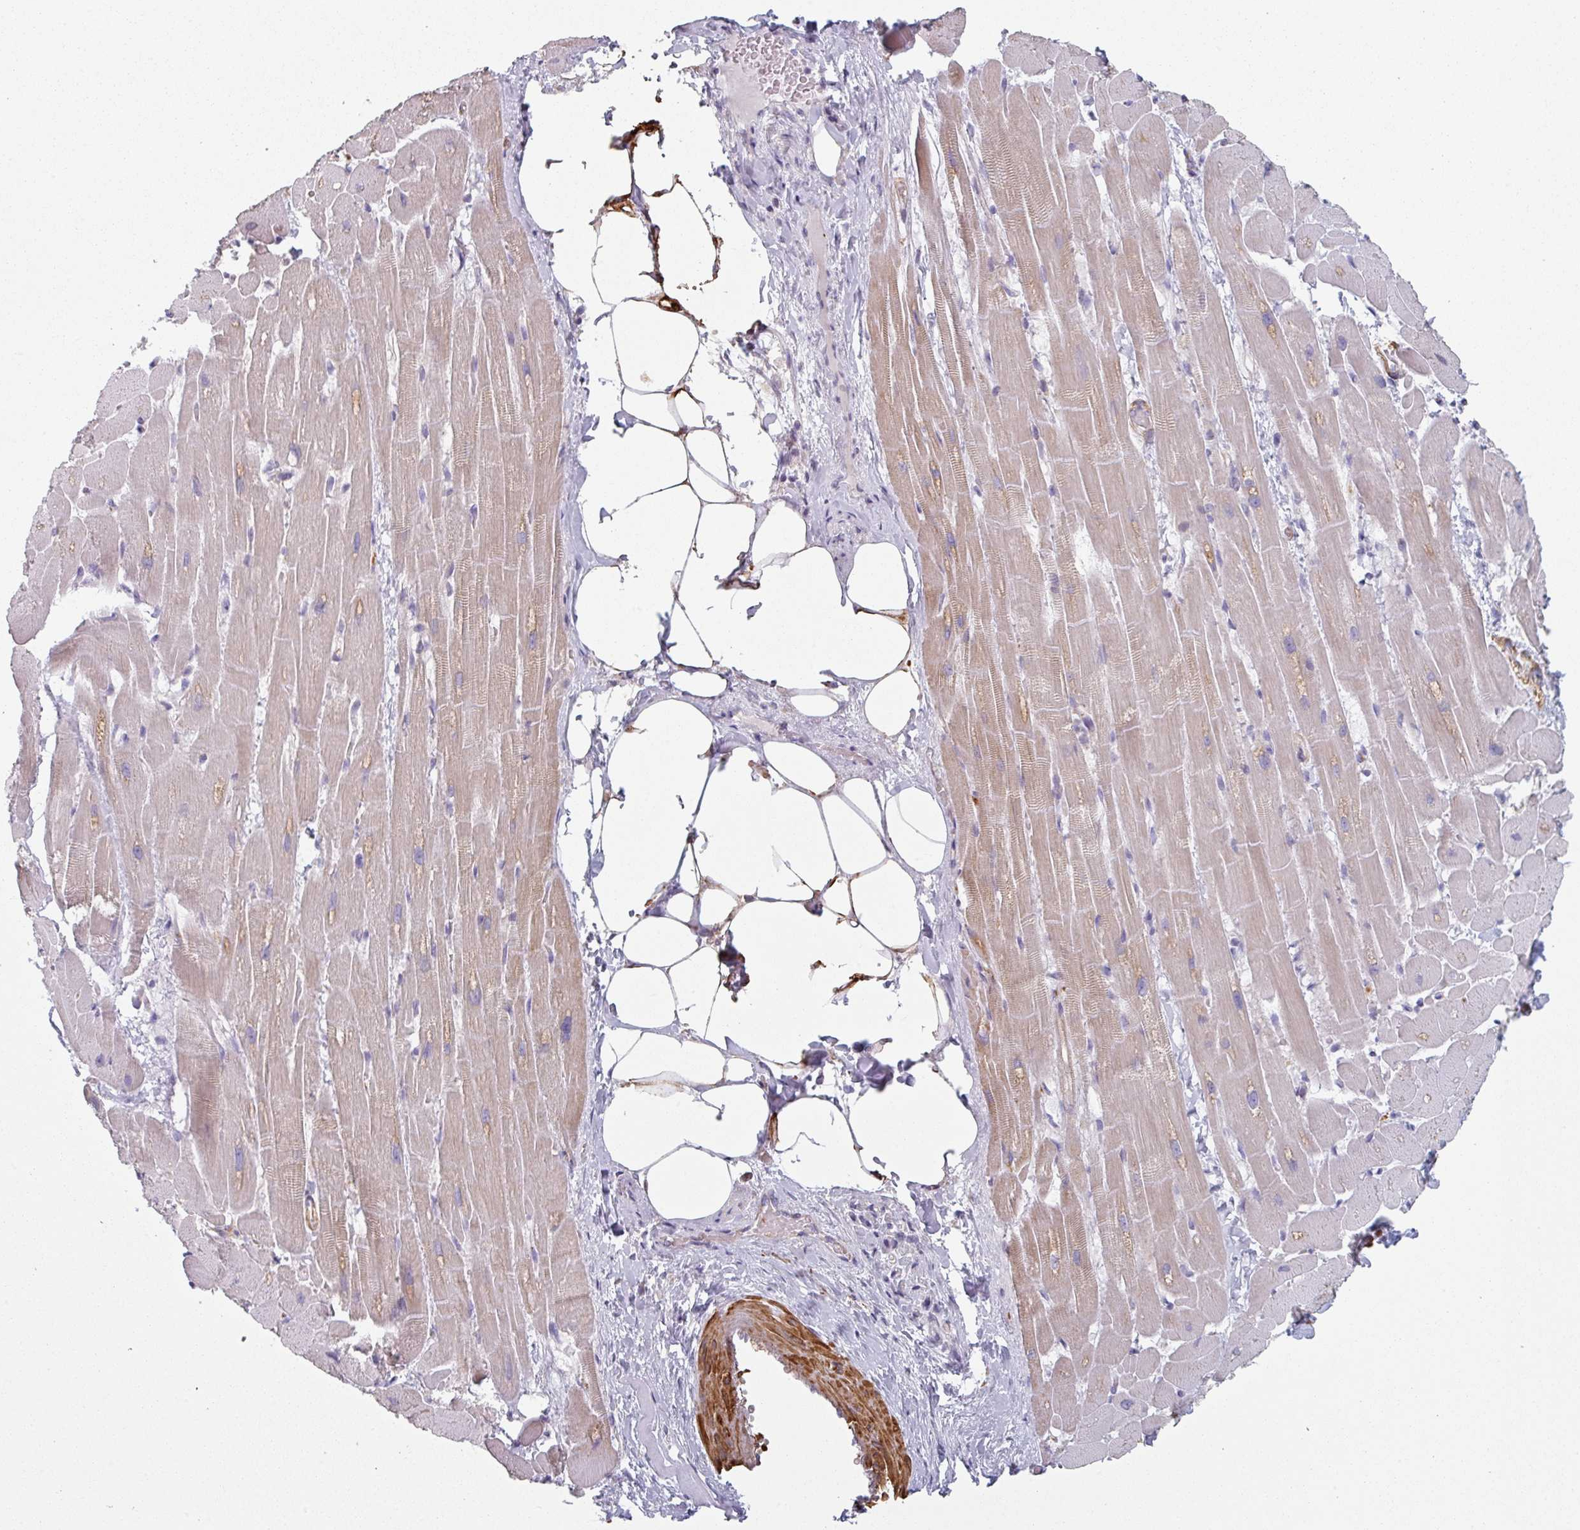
{"staining": {"intensity": "moderate", "quantity": "25%-75%", "location": "cytoplasmic/membranous"}, "tissue": "heart muscle", "cell_type": "Cardiomyocytes", "image_type": "normal", "snomed": [{"axis": "morphology", "description": "Normal tissue, NOS"}, {"axis": "topography", "description": "Heart"}], "caption": "IHC image of benign heart muscle: heart muscle stained using immunohistochemistry exhibits medium levels of moderate protein expression localized specifically in the cytoplasmic/membranous of cardiomyocytes, appearing as a cytoplasmic/membranous brown color.", "gene": "GSTA1", "patient": {"sex": "male", "age": 37}}